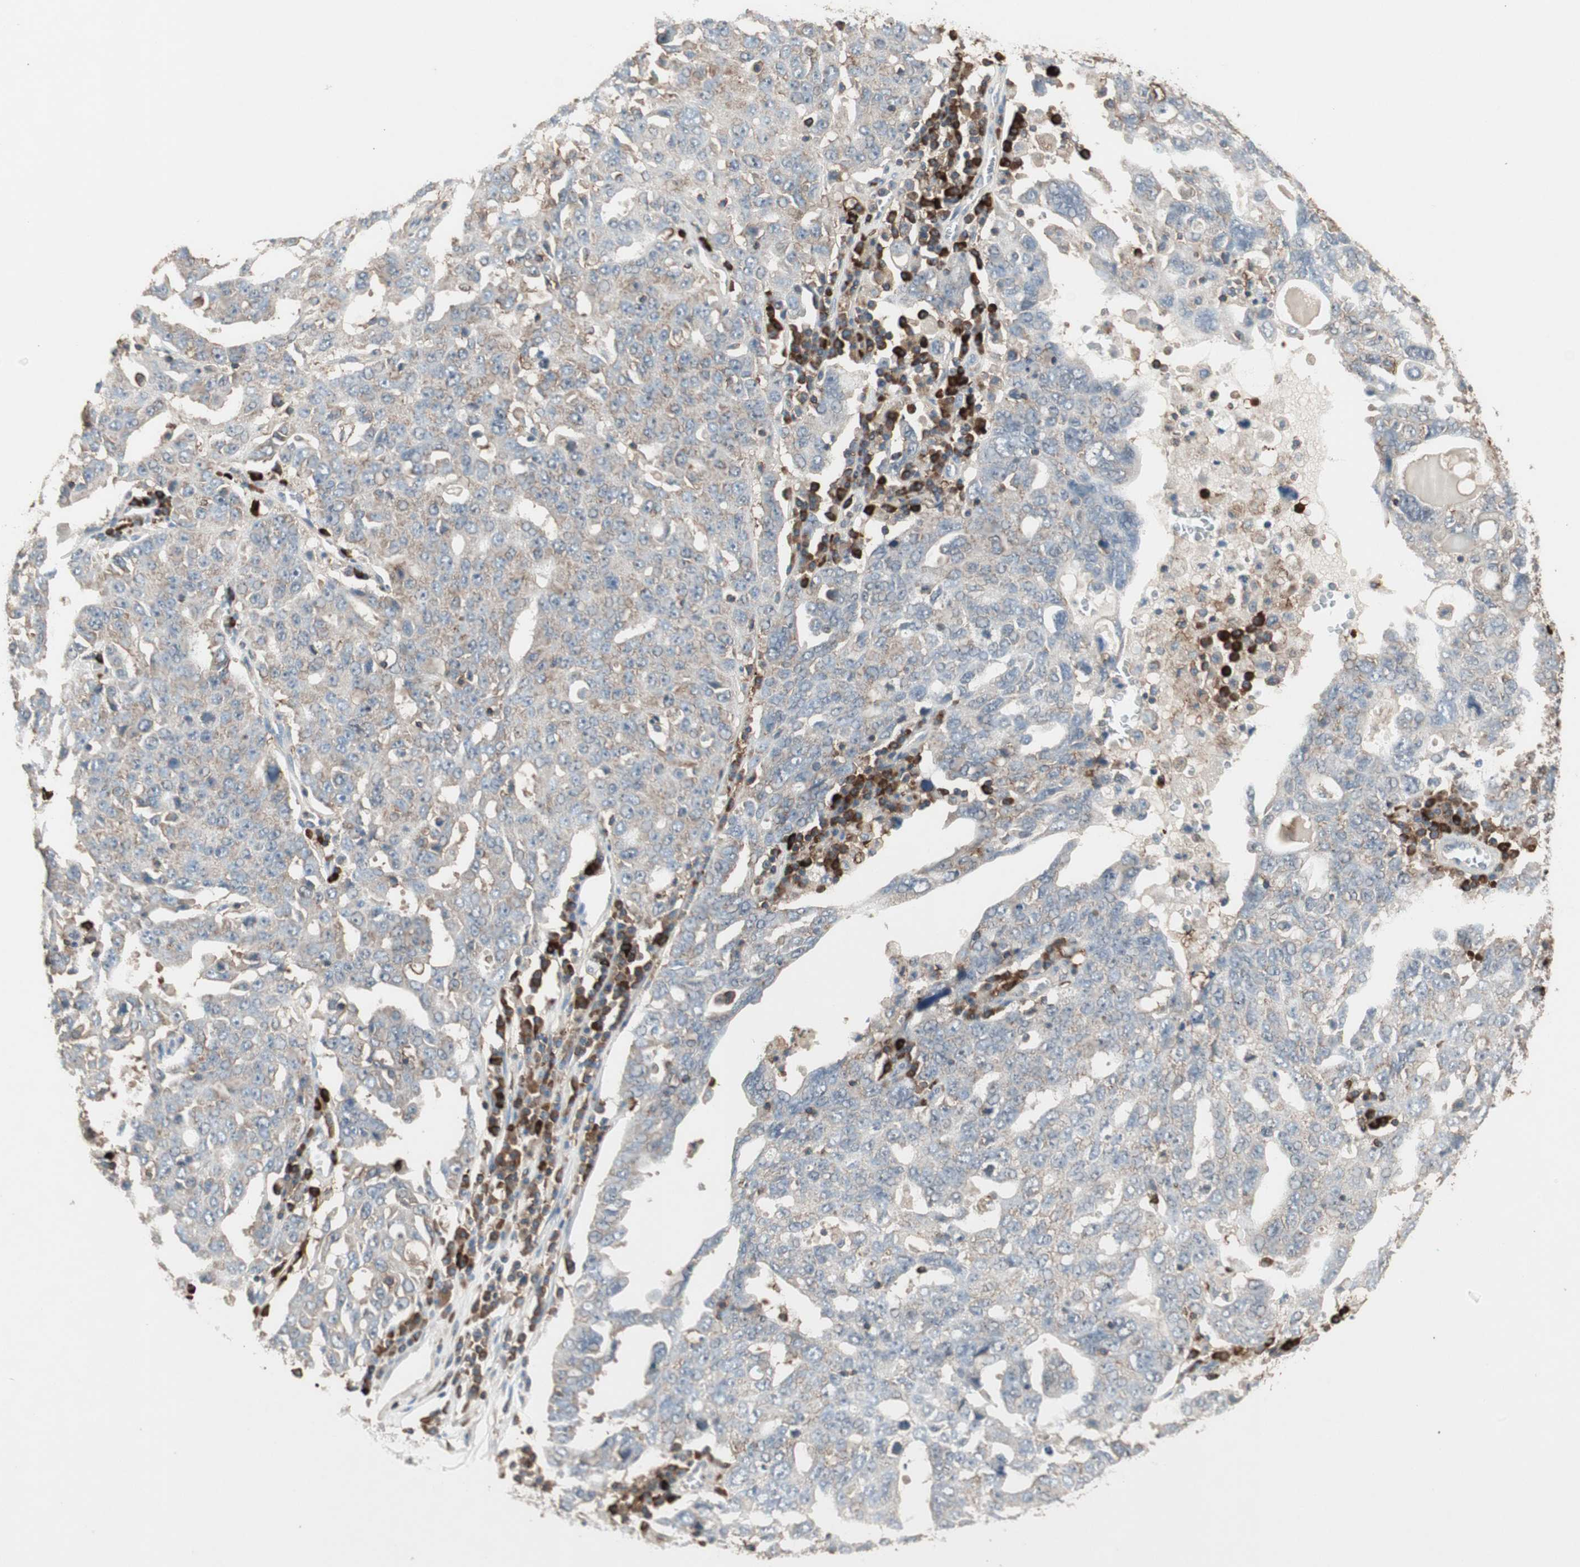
{"staining": {"intensity": "weak", "quantity": "25%-75%", "location": "cytoplasmic/membranous"}, "tissue": "ovarian cancer", "cell_type": "Tumor cells", "image_type": "cancer", "snomed": [{"axis": "morphology", "description": "Carcinoma, endometroid"}, {"axis": "topography", "description": "Ovary"}], "caption": "High-magnification brightfield microscopy of endometroid carcinoma (ovarian) stained with DAB (brown) and counterstained with hematoxylin (blue). tumor cells exhibit weak cytoplasmic/membranous positivity is present in about25%-75% of cells.", "gene": "MMP3", "patient": {"sex": "female", "age": 62}}